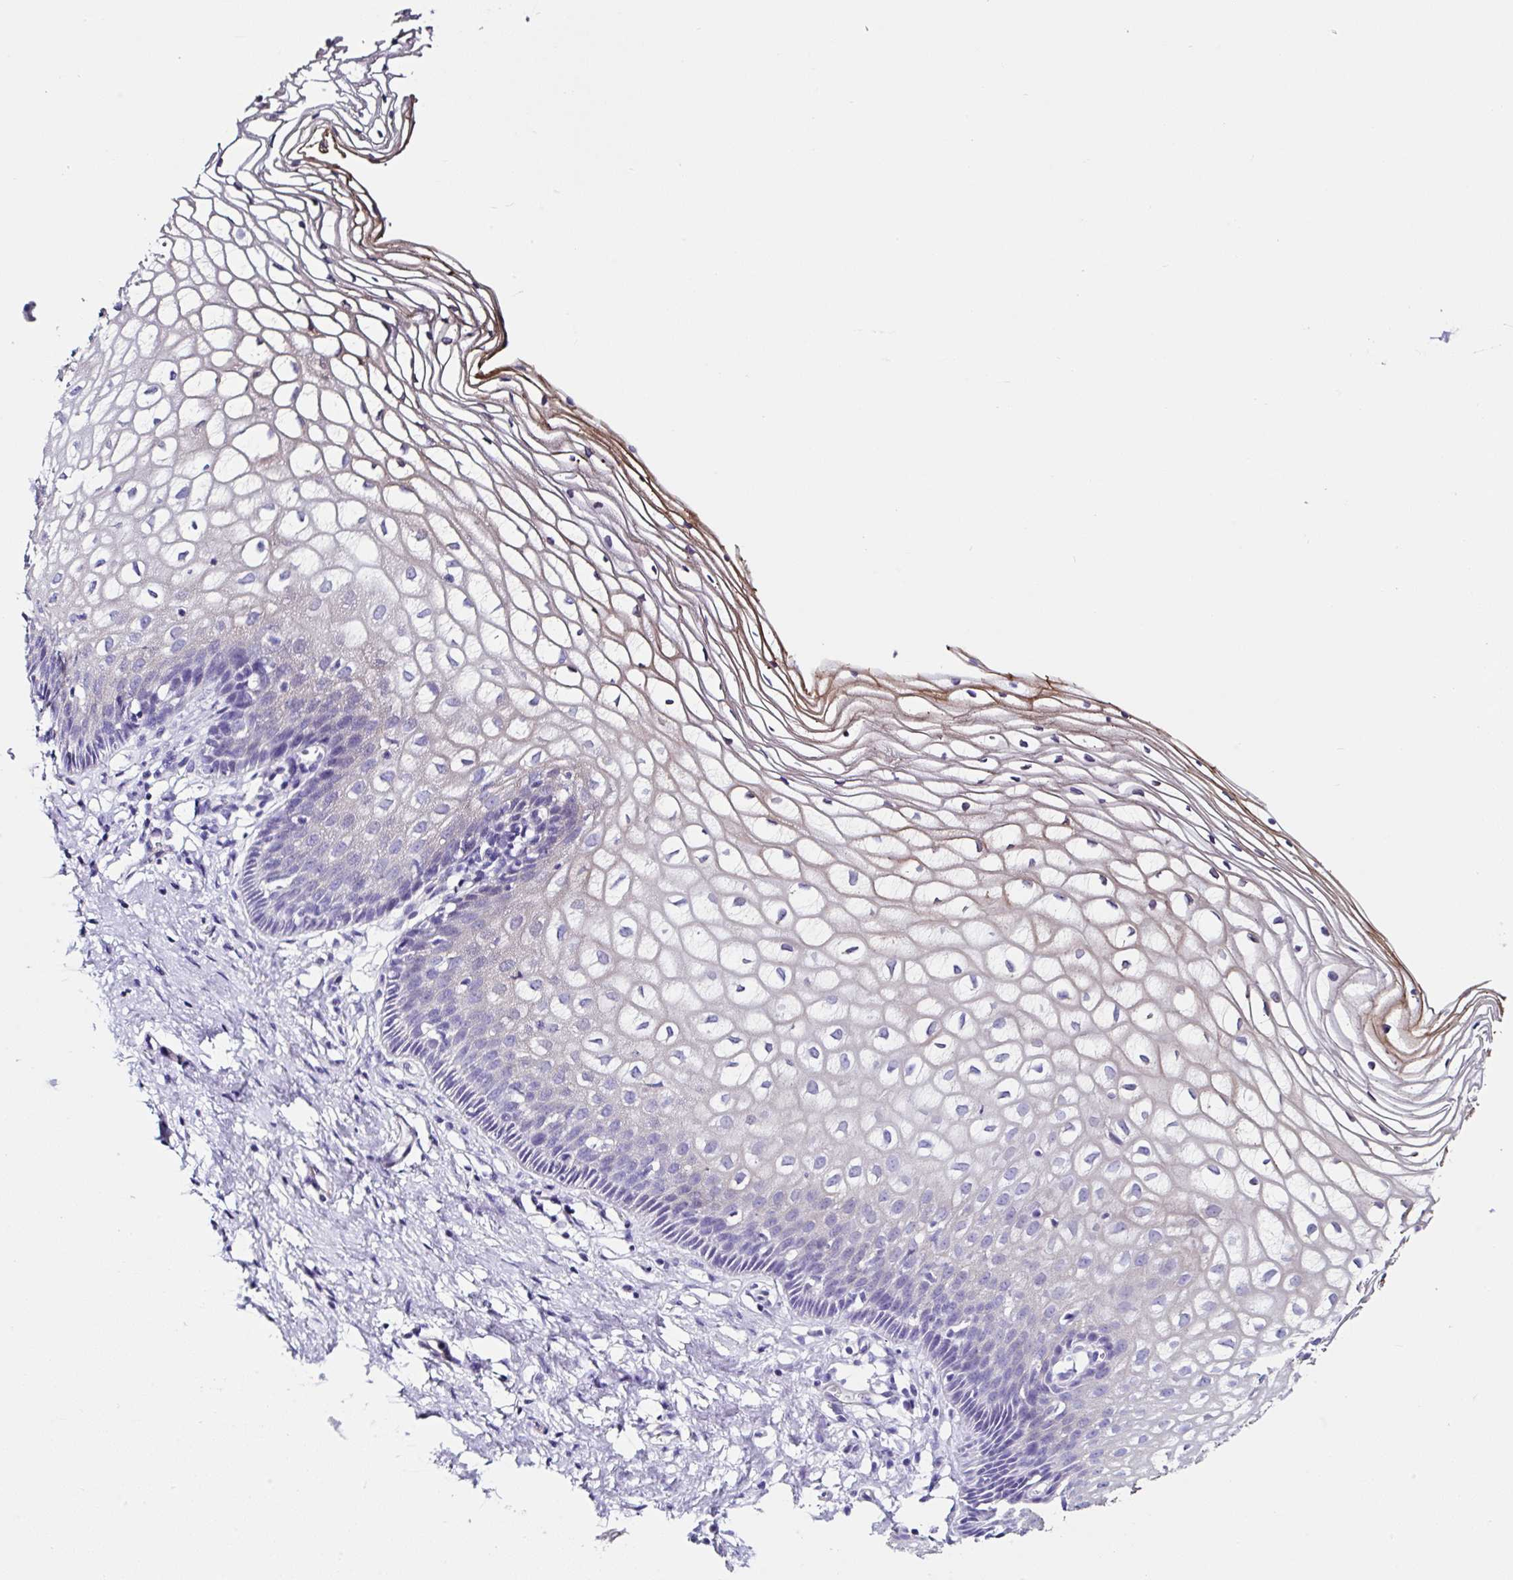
{"staining": {"intensity": "negative", "quantity": "none", "location": "none"}, "tissue": "cervix", "cell_type": "Glandular cells", "image_type": "normal", "snomed": [{"axis": "morphology", "description": "Normal tissue, NOS"}, {"axis": "topography", "description": "Cervix"}], "caption": "Immunohistochemistry (IHC) of benign cervix exhibits no positivity in glandular cells.", "gene": "TMPRSS11E", "patient": {"sex": "female", "age": 36}}